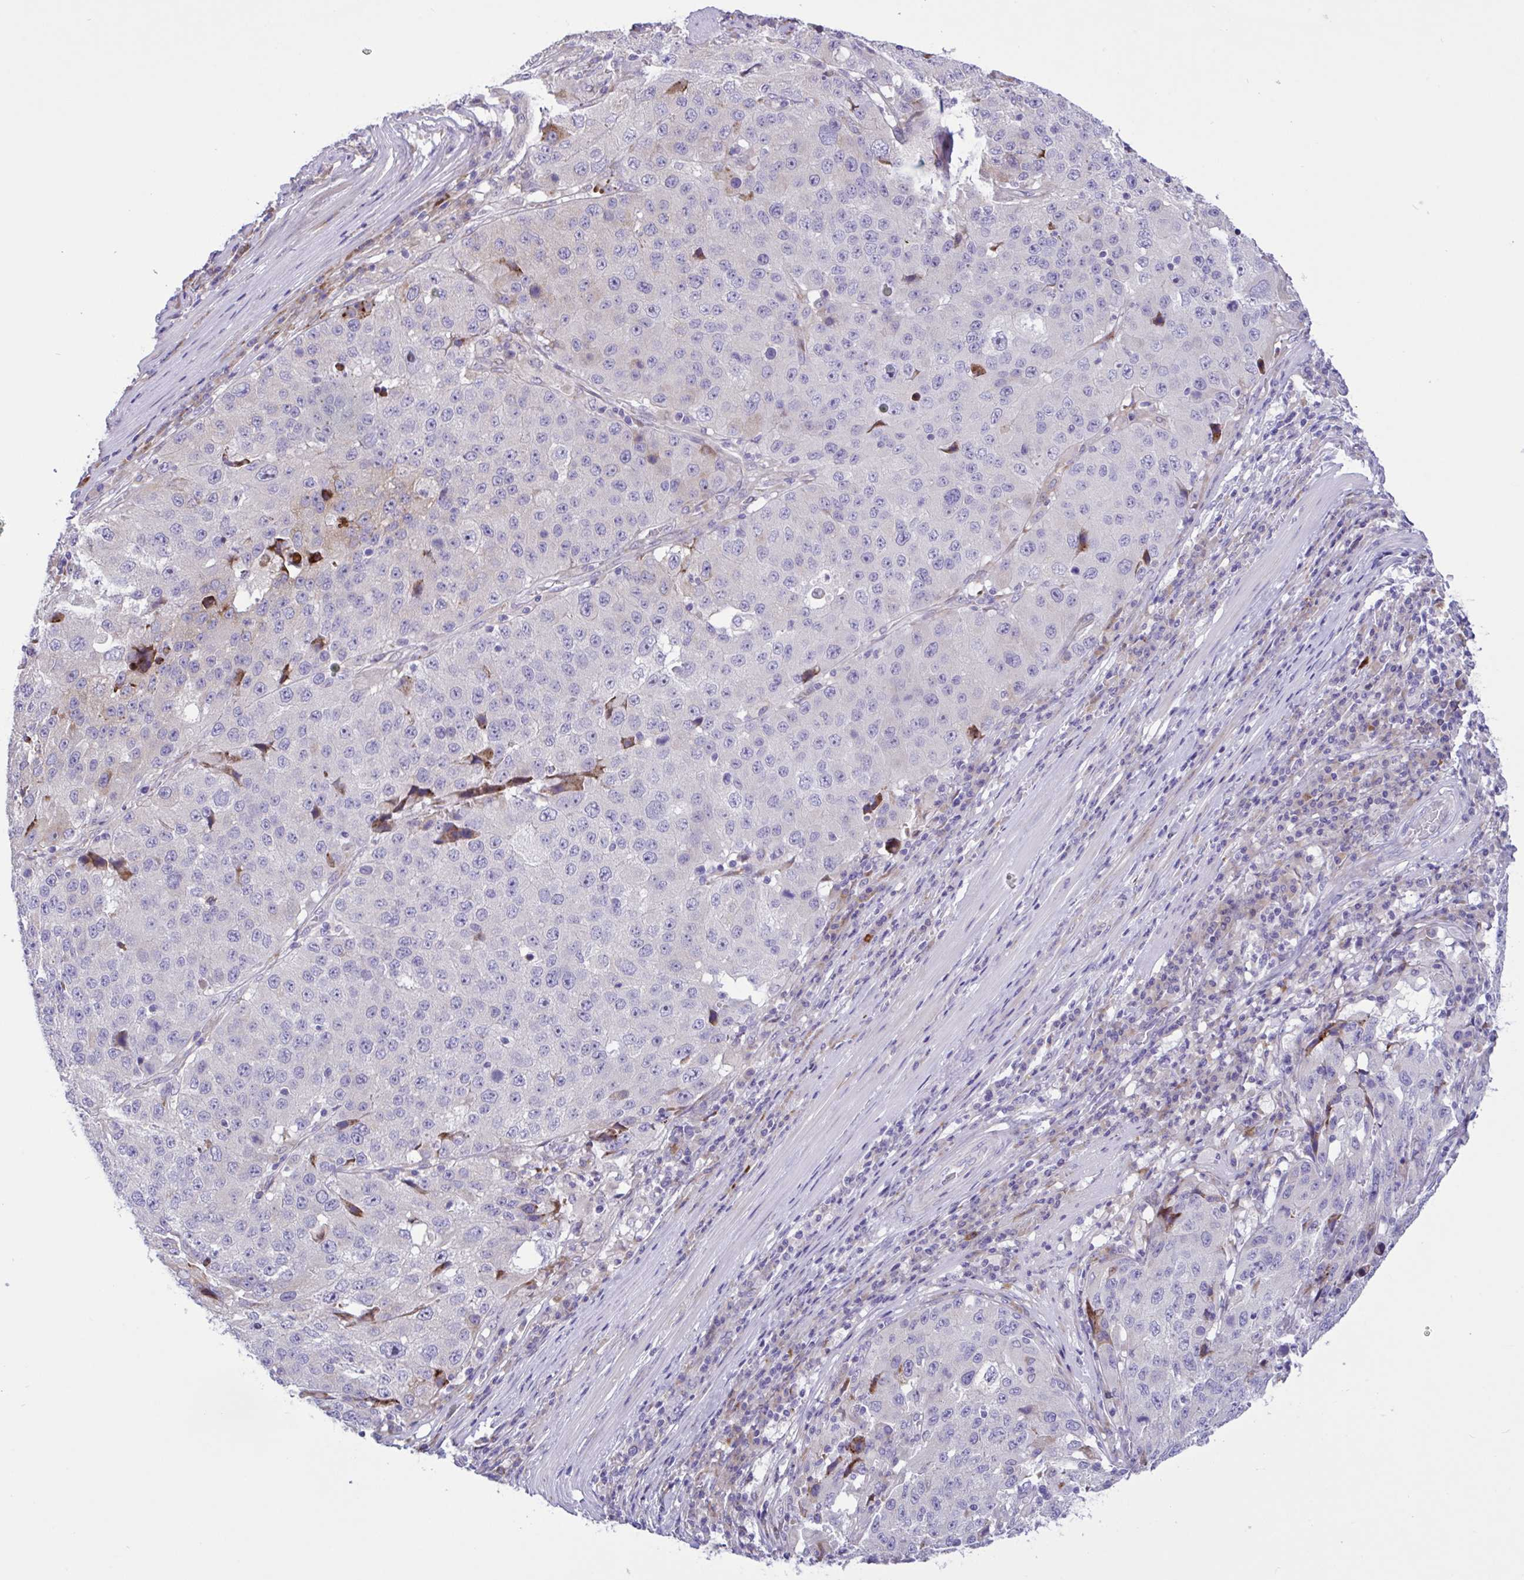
{"staining": {"intensity": "negative", "quantity": "none", "location": "none"}, "tissue": "stomach cancer", "cell_type": "Tumor cells", "image_type": "cancer", "snomed": [{"axis": "morphology", "description": "Adenocarcinoma, NOS"}, {"axis": "topography", "description": "Stomach"}], "caption": "IHC micrograph of neoplastic tissue: stomach adenocarcinoma stained with DAB exhibits no significant protein positivity in tumor cells.", "gene": "DSC3", "patient": {"sex": "male", "age": 71}}